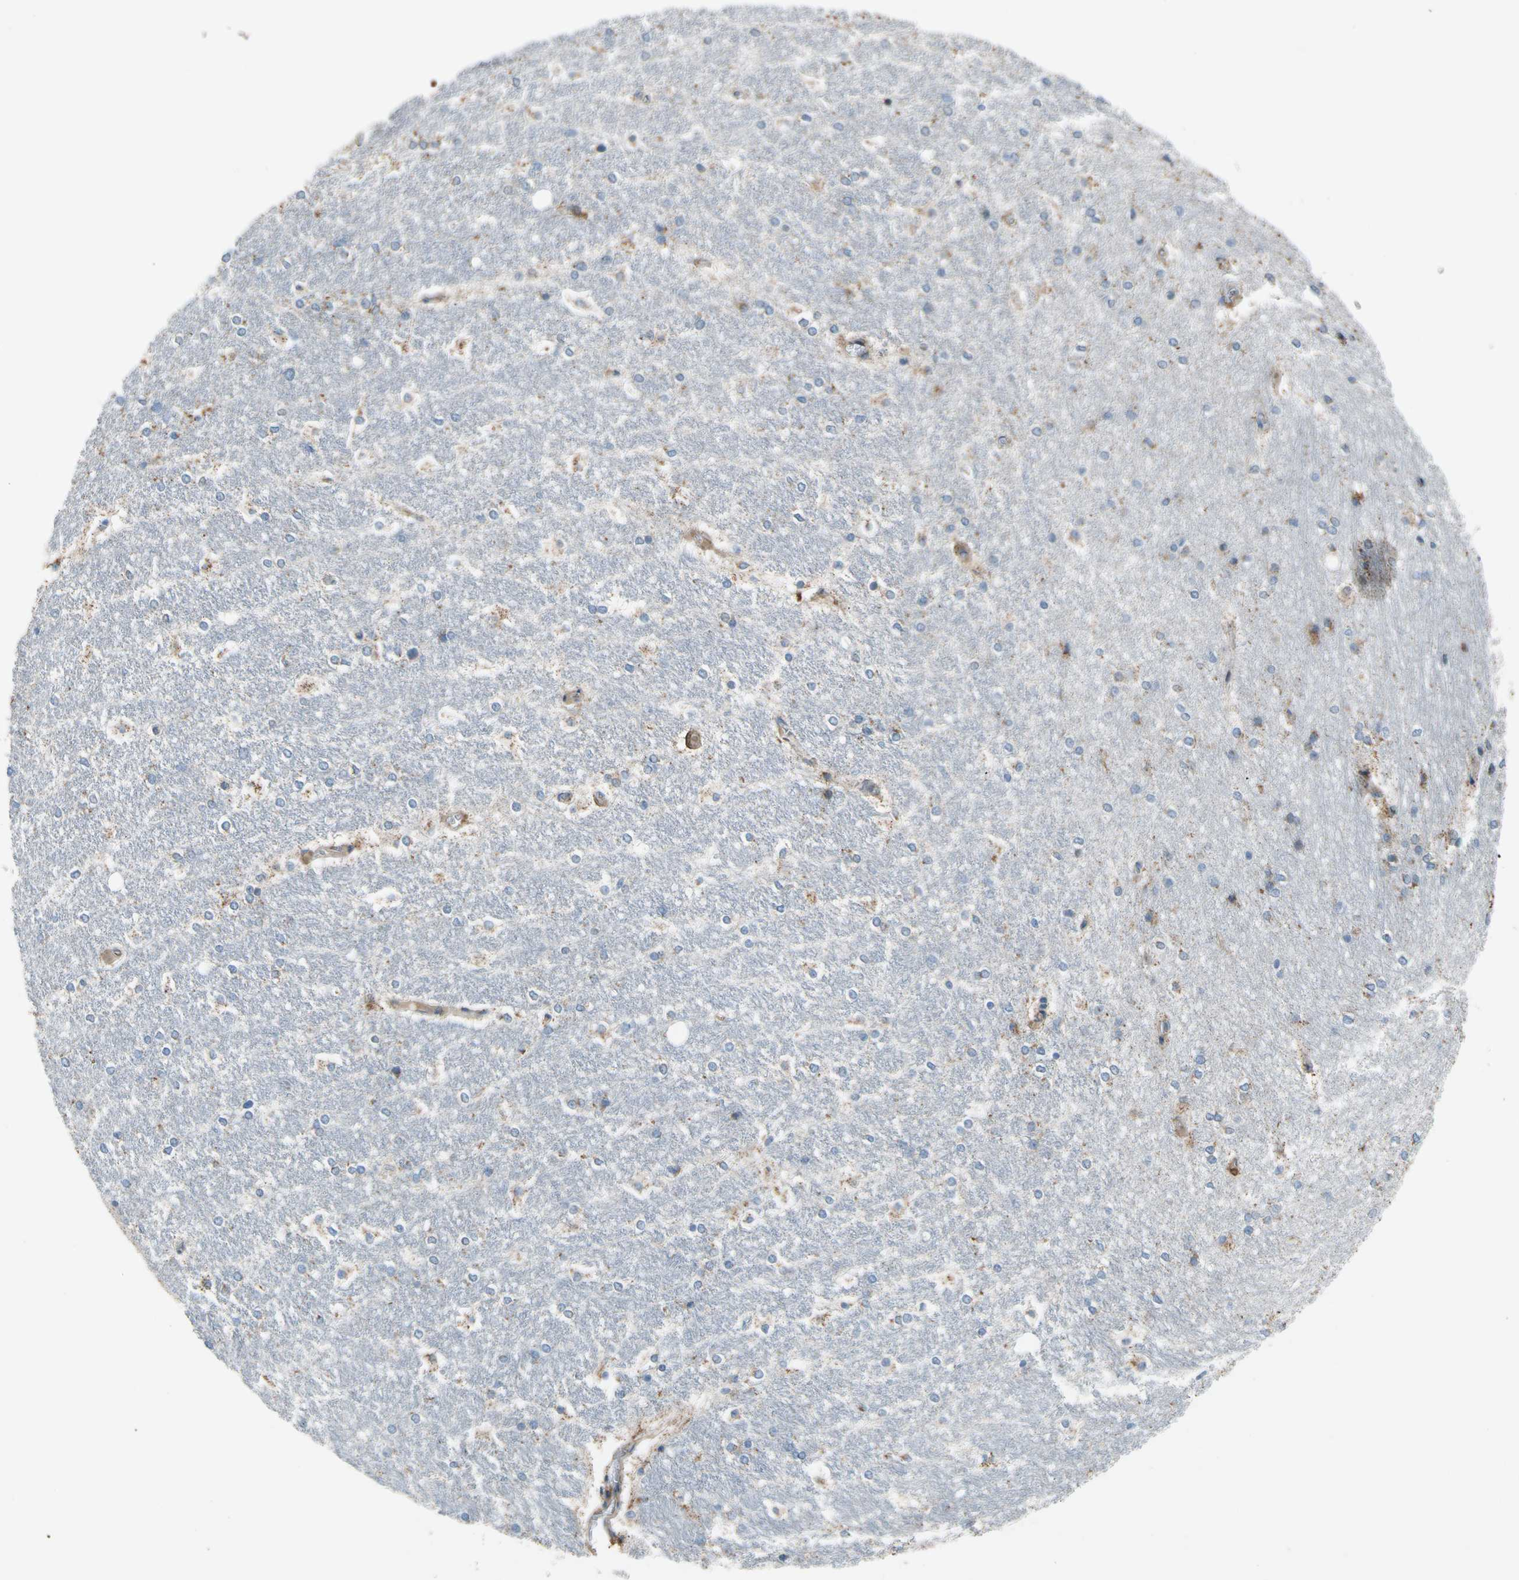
{"staining": {"intensity": "moderate", "quantity": "25%-75%", "location": "cytoplasmic/membranous"}, "tissue": "hippocampus", "cell_type": "Glial cells", "image_type": "normal", "snomed": [{"axis": "morphology", "description": "Normal tissue, NOS"}, {"axis": "topography", "description": "Hippocampus"}], "caption": "Protein expression analysis of unremarkable human hippocampus reveals moderate cytoplasmic/membranous positivity in about 25%-75% of glial cells.", "gene": "MST1R", "patient": {"sex": "female", "age": 19}}